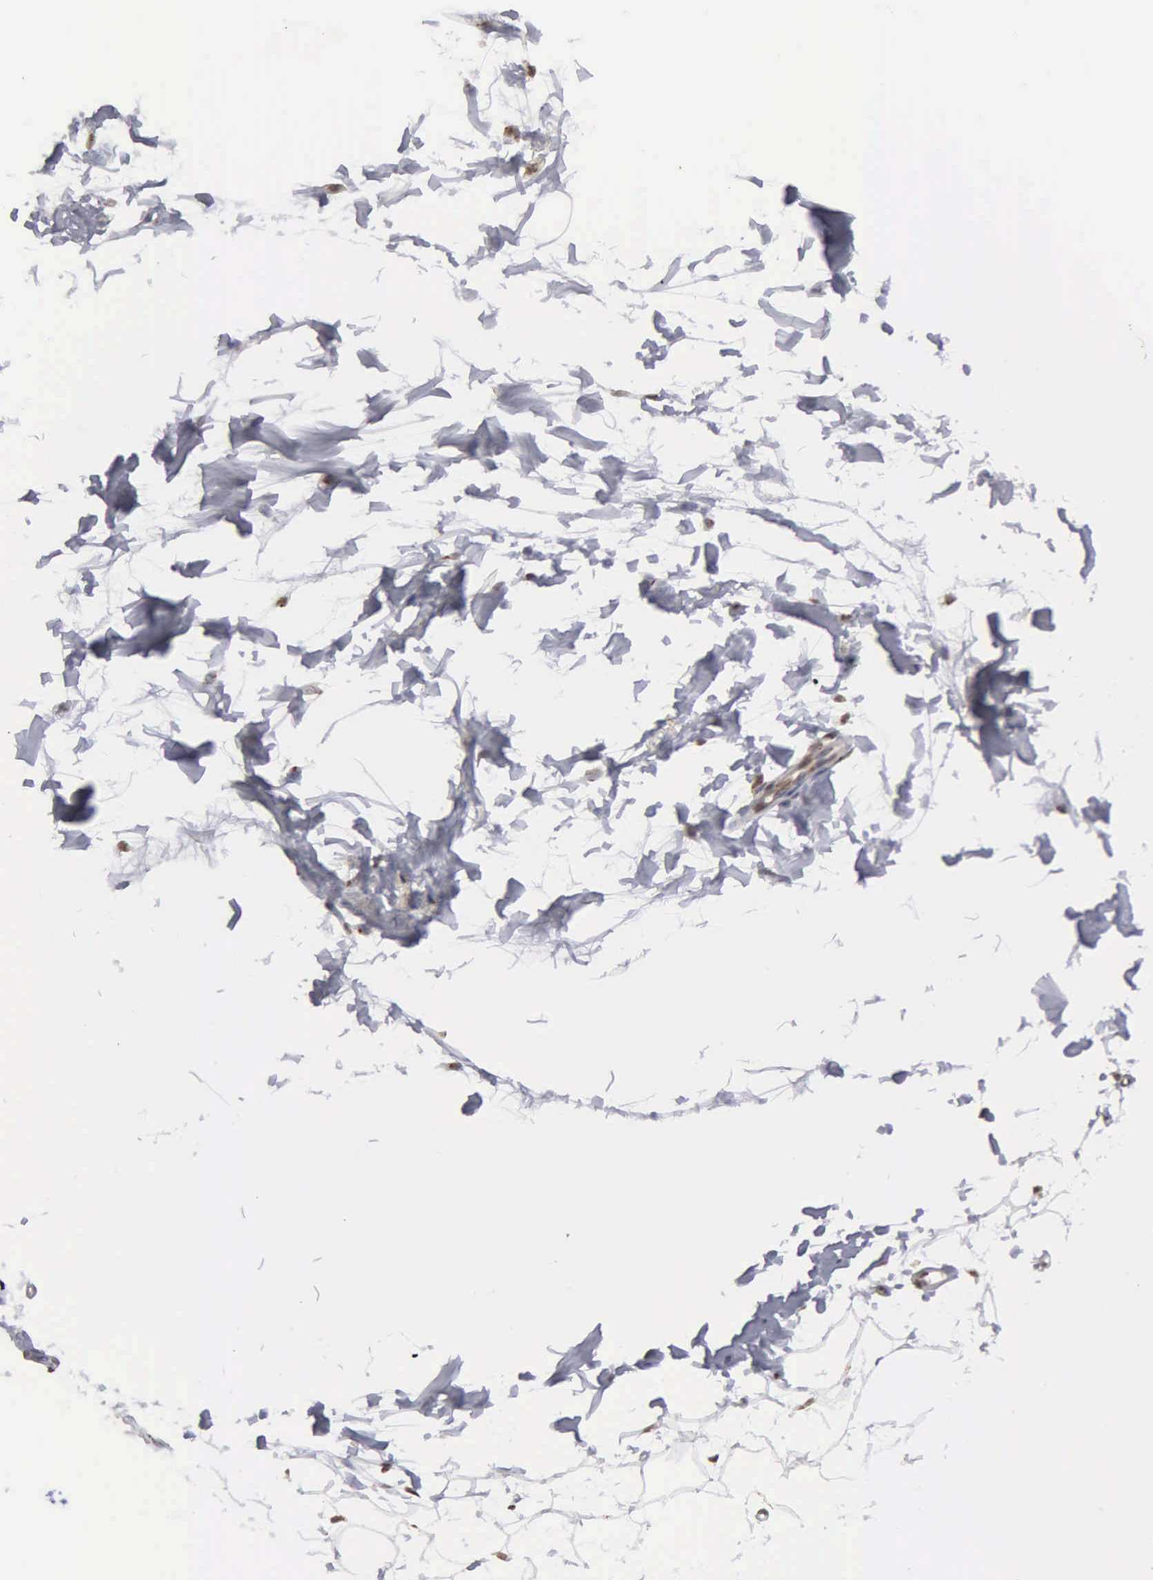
{"staining": {"intensity": "moderate", "quantity": ">75%", "location": "nuclear"}, "tissue": "adipose tissue", "cell_type": "Adipocytes", "image_type": "normal", "snomed": [{"axis": "morphology", "description": "Normal tissue, NOS"}, {"axis": "topography", "description": "Breast"}], "caption": "Approximately >75% of adipocytes in unremarkable human adipose tissue demonstrate moderate nuclear protein positivity as visualized by brown immunohistochemical staining.", "gene": "GTF2A1", "patient": {"sex": "female", "age": 45}}